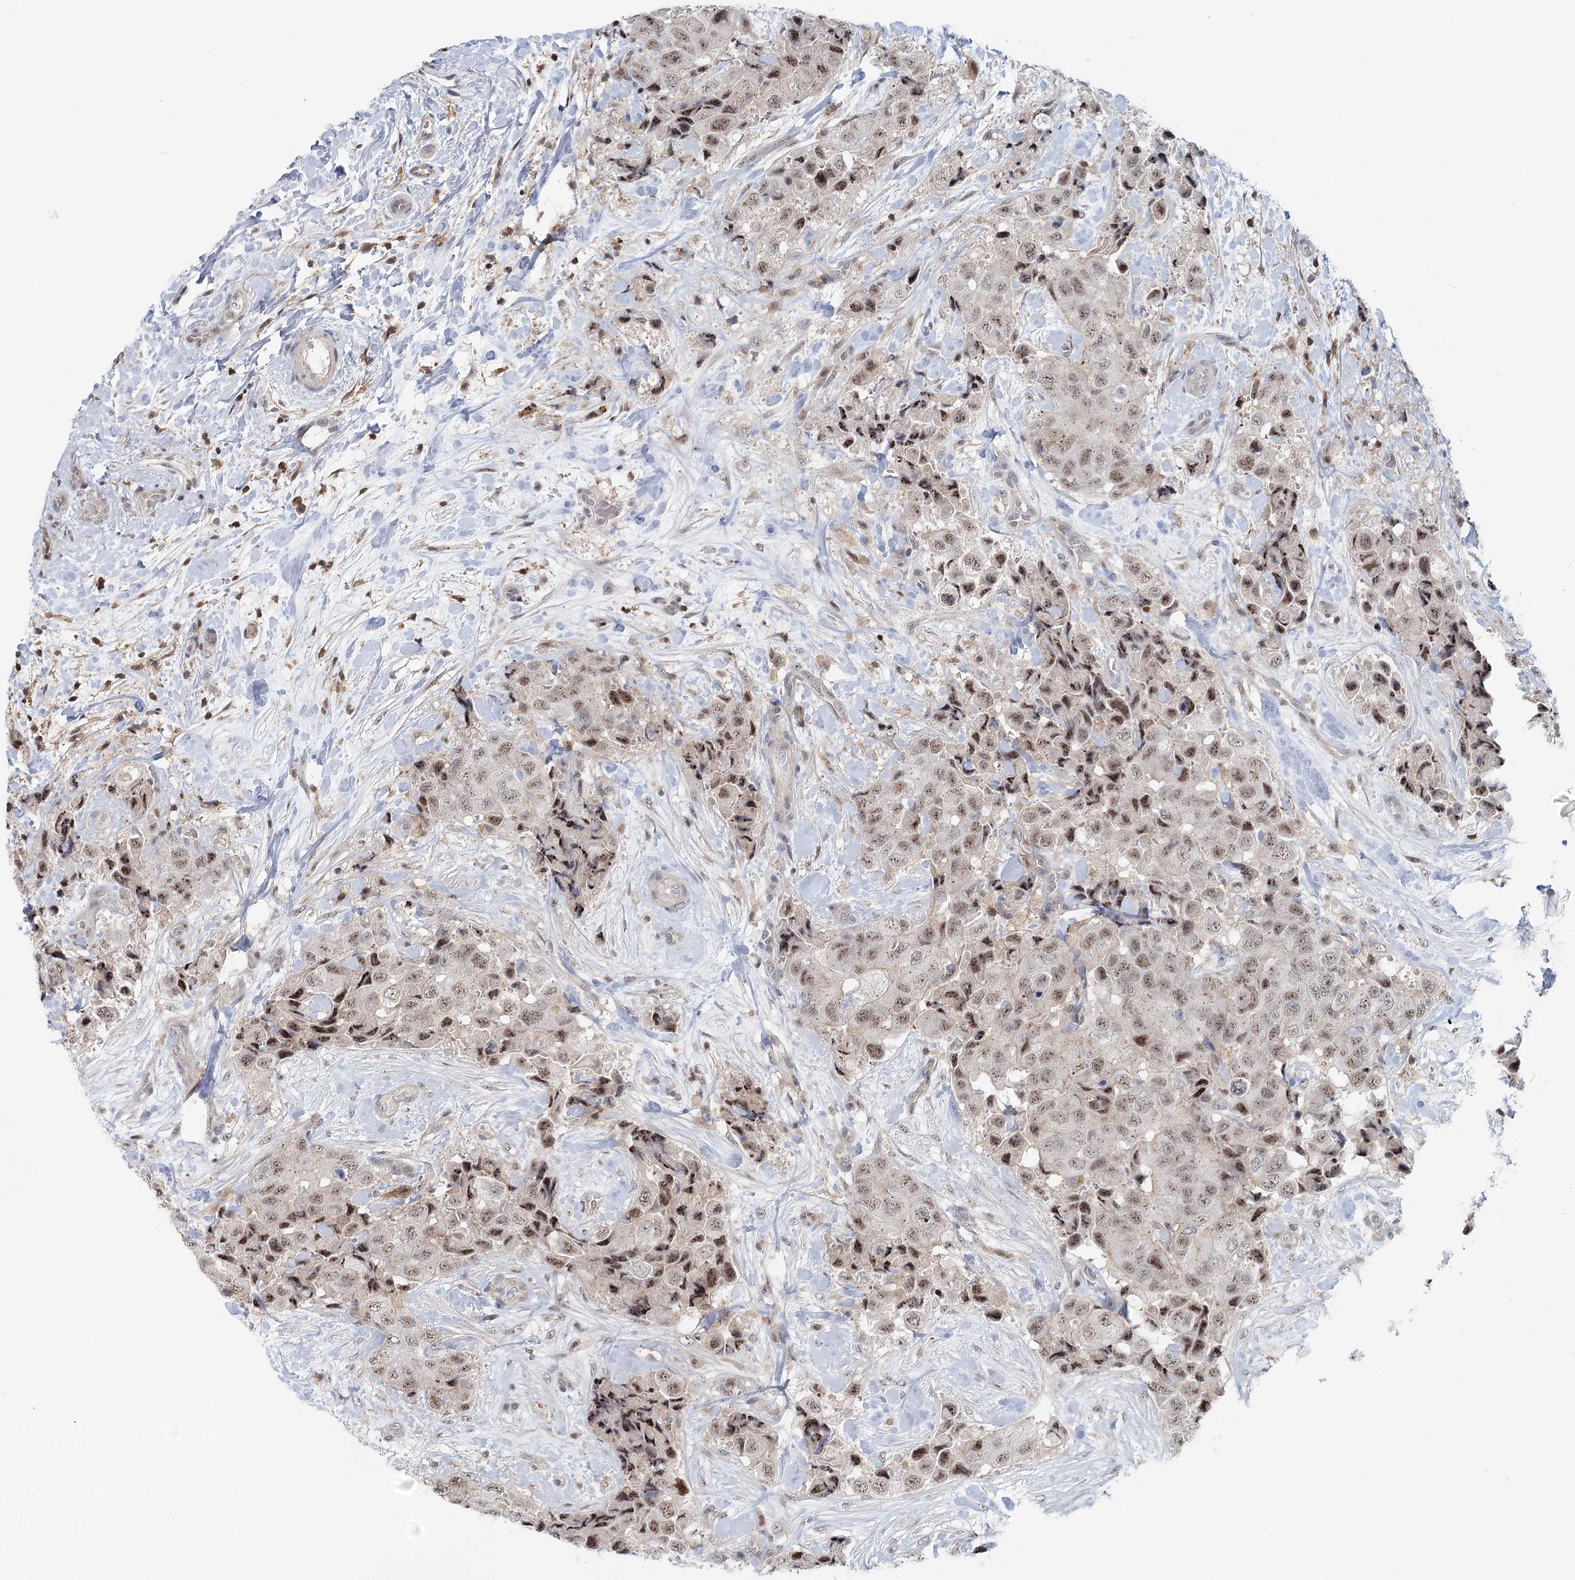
{"staining": {"intensity": "weak", "quantity": ">75%", "location": "nuclear"}, "tissue": "breast cancer", "cell_type": "Tumor cells", "image_type": "cancer", "snomed": [{"axis": "morphology", "description": "Duct carcinoma"}, {"axis": "topography", "description": "Breast"}], "caption": "Human breast cancer (invasive ductal carcinoma) stained with a protein marker exhibits weak staining in tumor cells.", "gene": "CDC42SE2", "patient": {"sex": "female", "age": 62}}